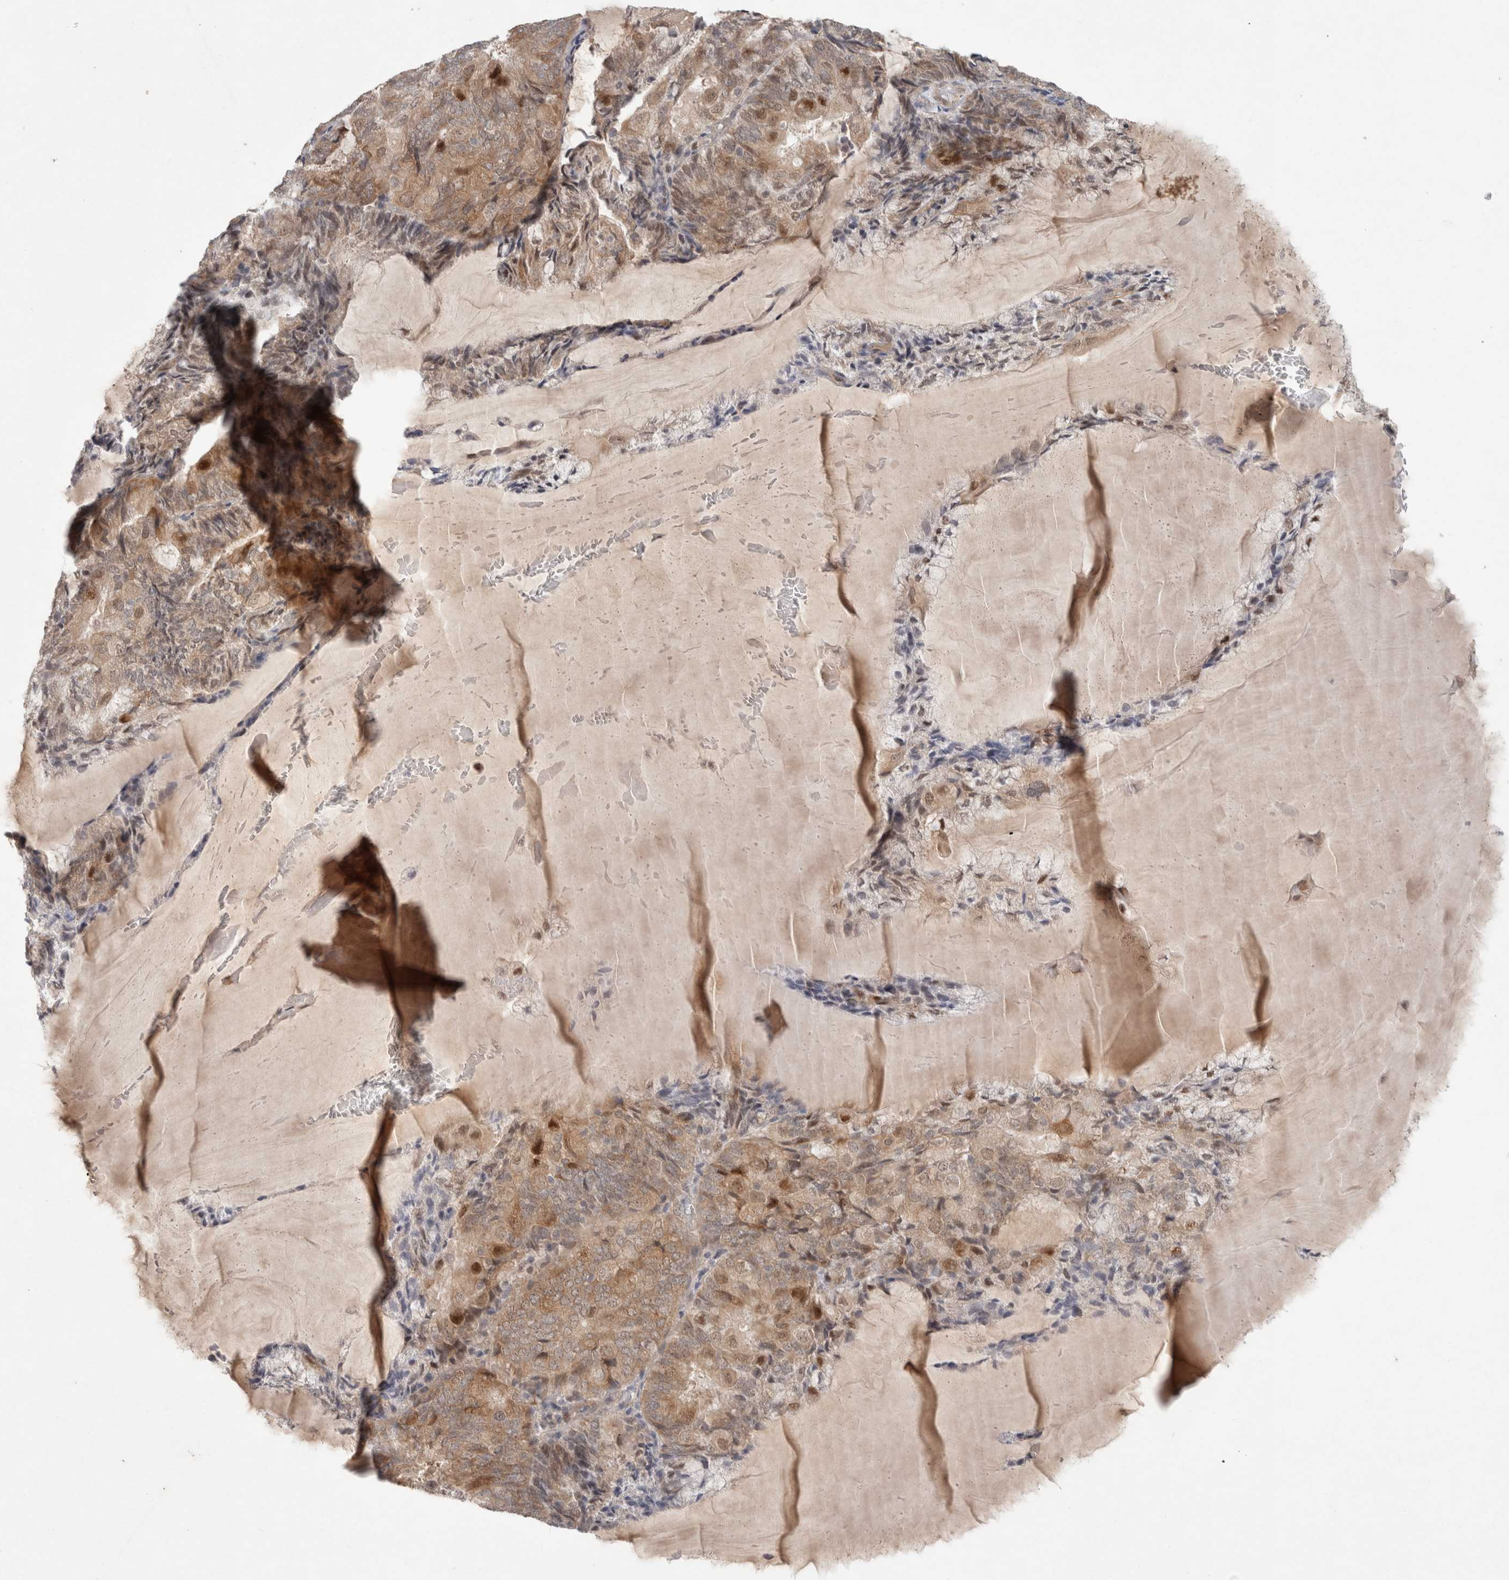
{"staining": {"intensity": "moderate", "quantity": "<25%", "location": "cytoplasmic/membranous,nuclear"}, "tissue": "endometrial cancer", "cell_type": "Tumor cells", "image_type": "cancer", "snomed": [{"axis": "morphology", "description": "Adenocarcinoma, NOS"}, {"axis": "topography", "description": "Endometrium"}], "caption": "Moderate cytoplasmic/membranous and nuclear expression is present in approximately <25% of tumor cells in endometrial cancer (adenocarcinoma). Nuclei are stained in blue.", "gene": "RASAL2", "patient": {"sex": "female", "age": 81}}